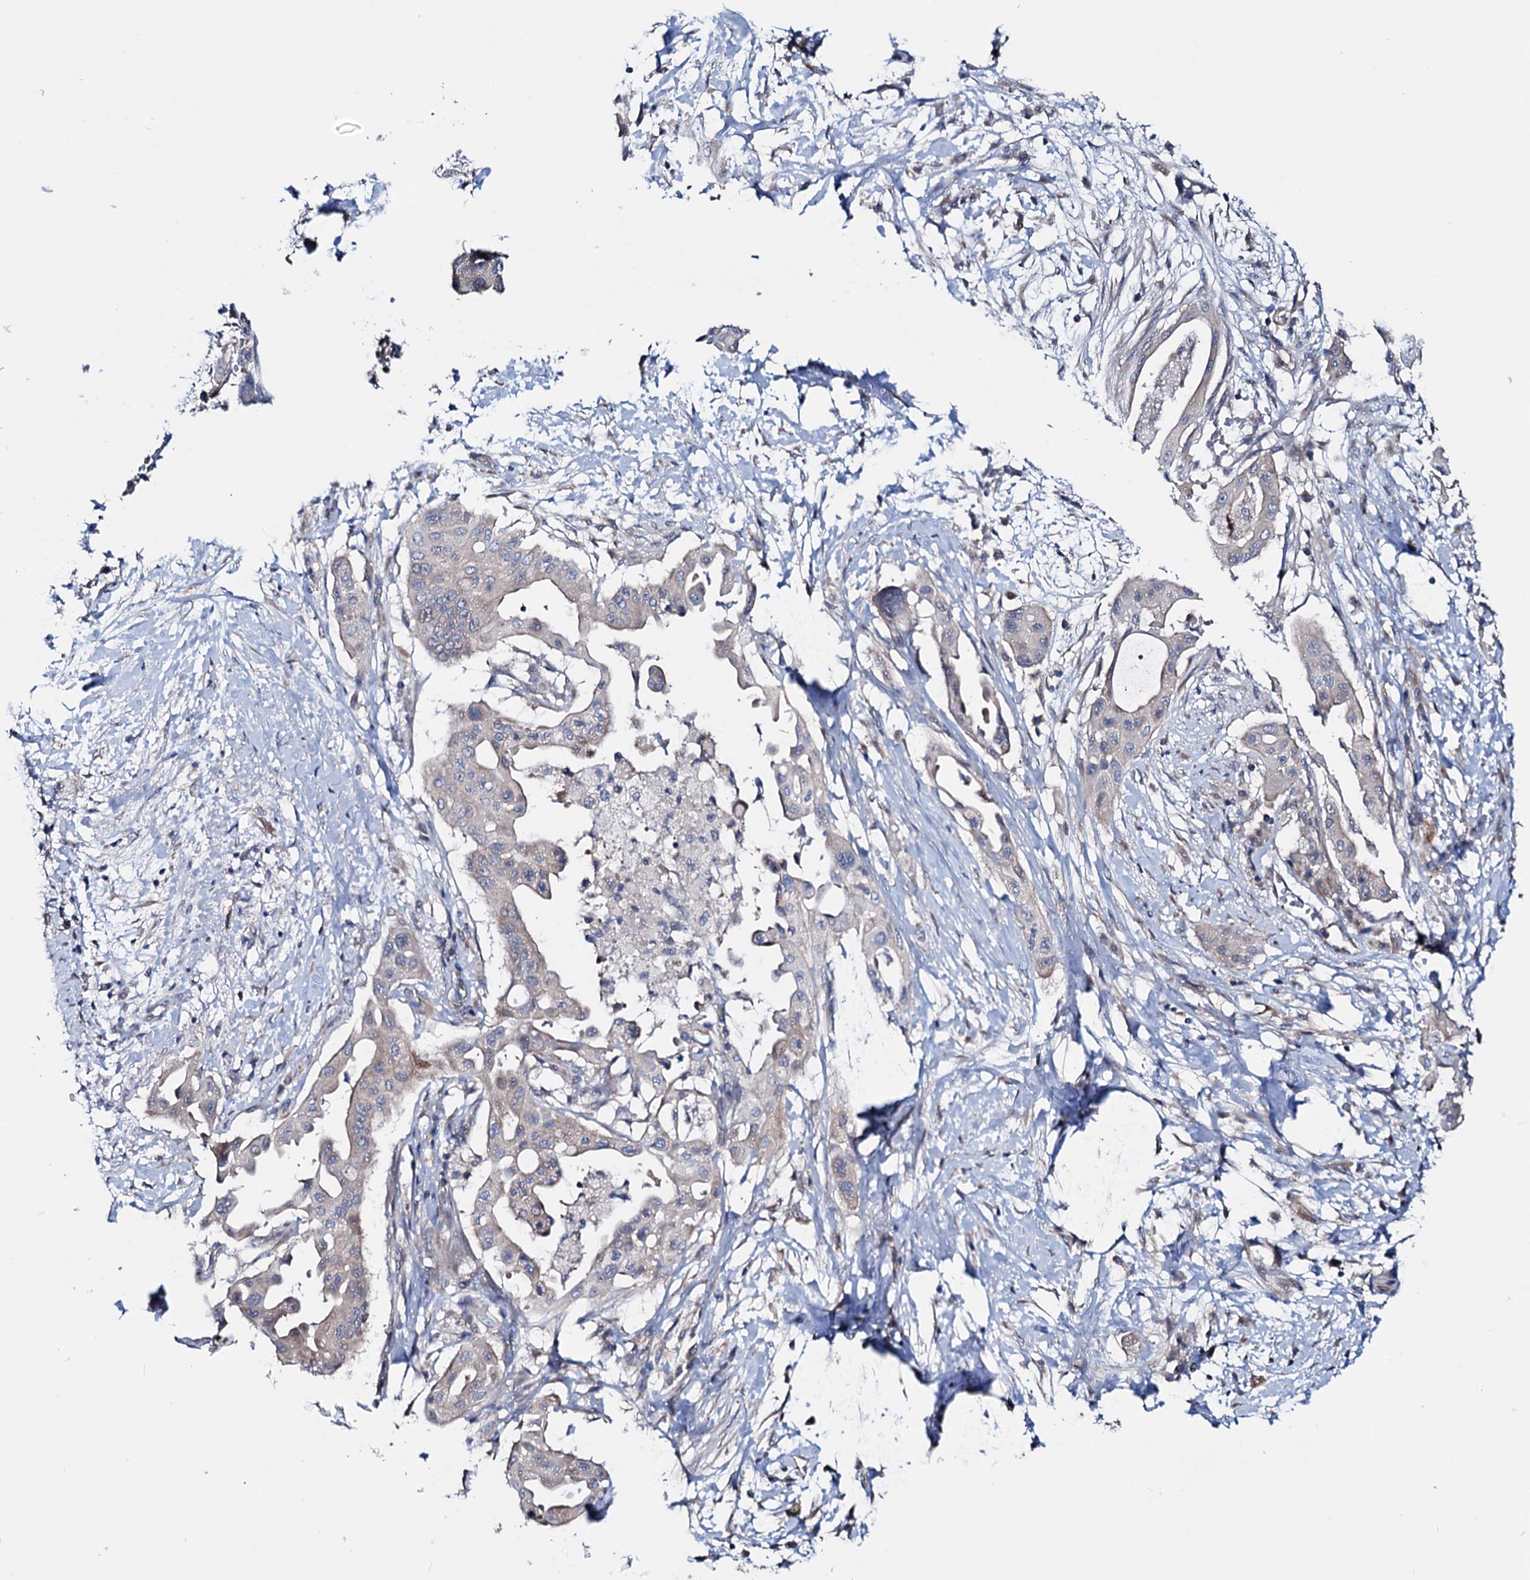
{"staining": {"intensity": "negative", "quantity": "none", "location": "none"}, "tissue": "pancreatic cancer", "cell_type": "Tumor cells", "image_type": "cancer", "snomed": [{"axis": "morphology", "description": "Adenocarcinoma, NOS"}, {"axis": "topography", "description": "Pancreas"}], "caption": "Tumor cells show no significant staining in adenocarcinoma (pancreatic). Nuclei are stained in blue.", "gene": "EYA4", "patient": {"sex": "male", "age": 68}}